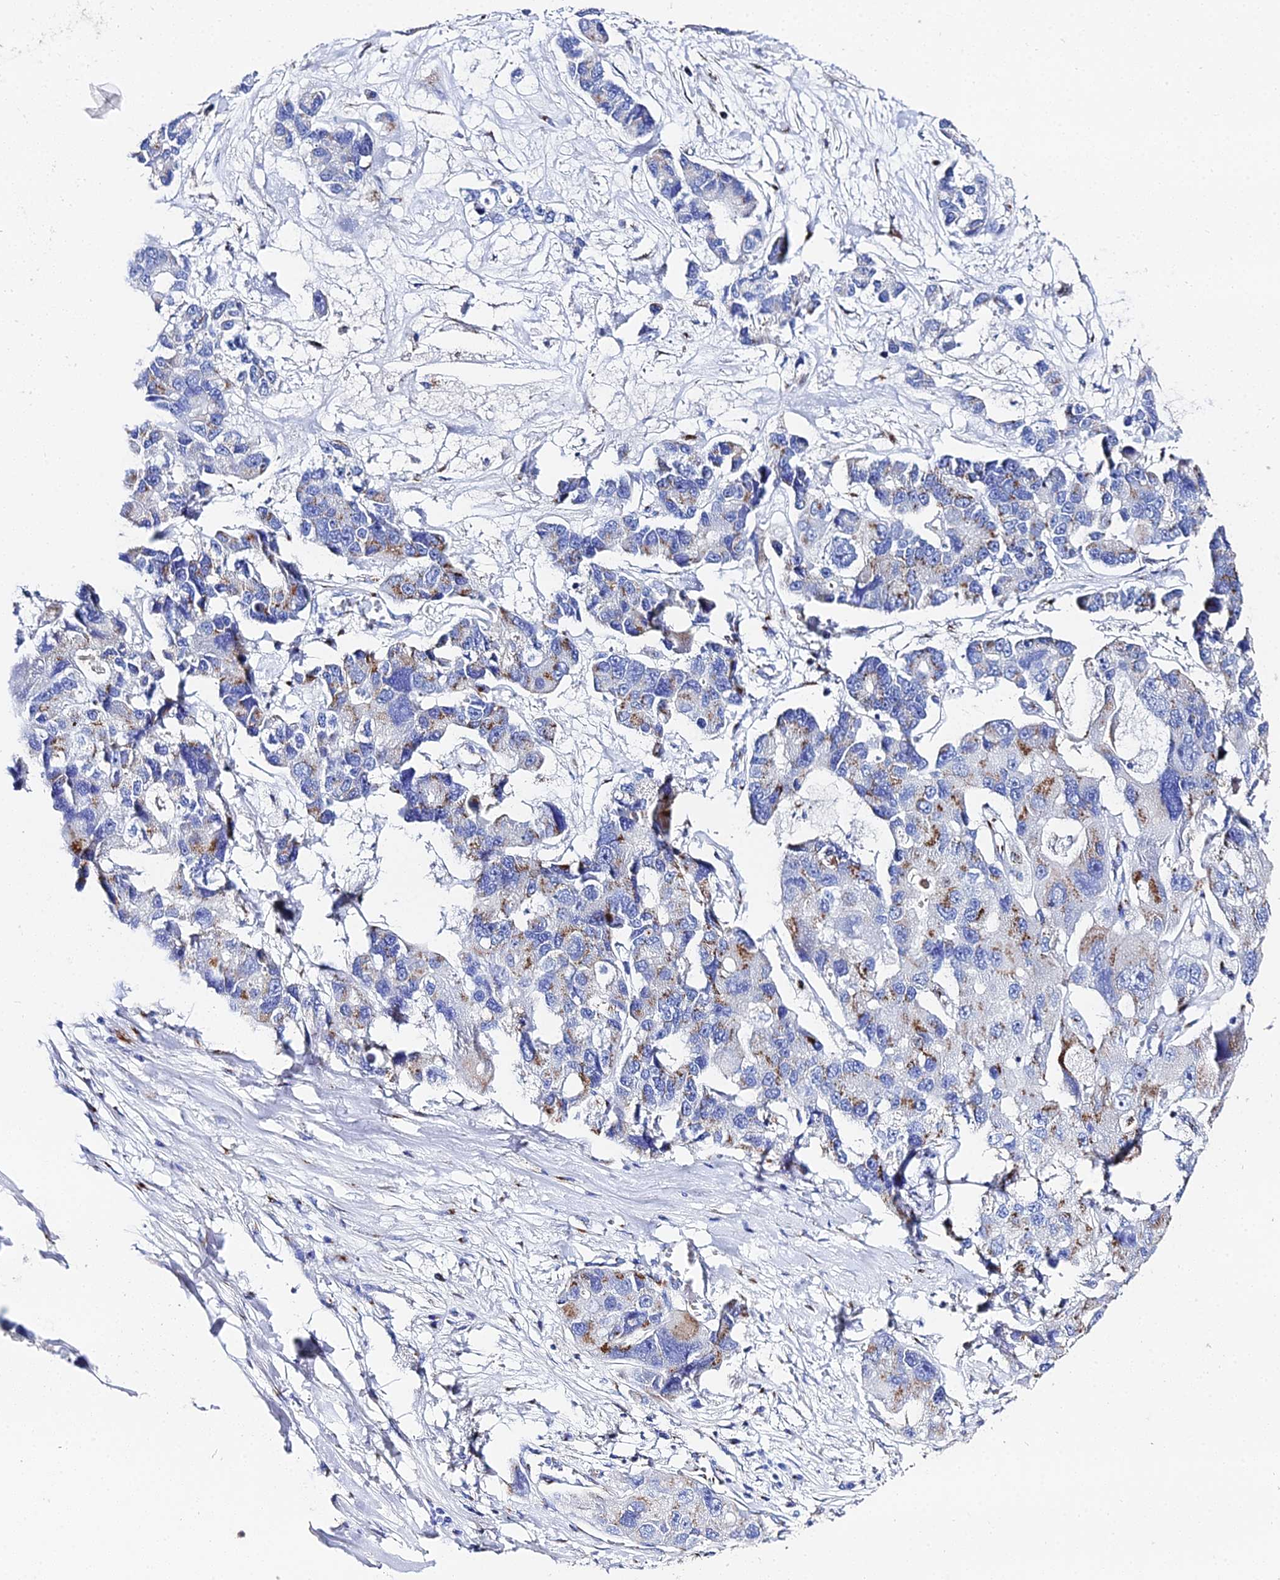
{"staining": {"intensity": "moderate", "quantity": "25%-75%", "location": "cytoplasmic/membranous"}, "tissue": "lung cancer", "cell_type": "Tumor cells", "image_type": "cancer", "snomed": [{"axis": "morphology", "description": "Adenocarcinoma, NOS"}, {"axis": "topography", "description": "Lung"}], "caption": "Immunohistochemical staining of human lung adenocarcinoma reveals moderate cytoplasmic/membranous protein positivity in approximately 25%-75% of tumor cells. (Stains: DAB in brown, nuclei in blue, Microscopy: brightfield microscopy at high magnification).", "gene": "ENSG00000268674", "patient": {"sex": "female", "age": 54}}